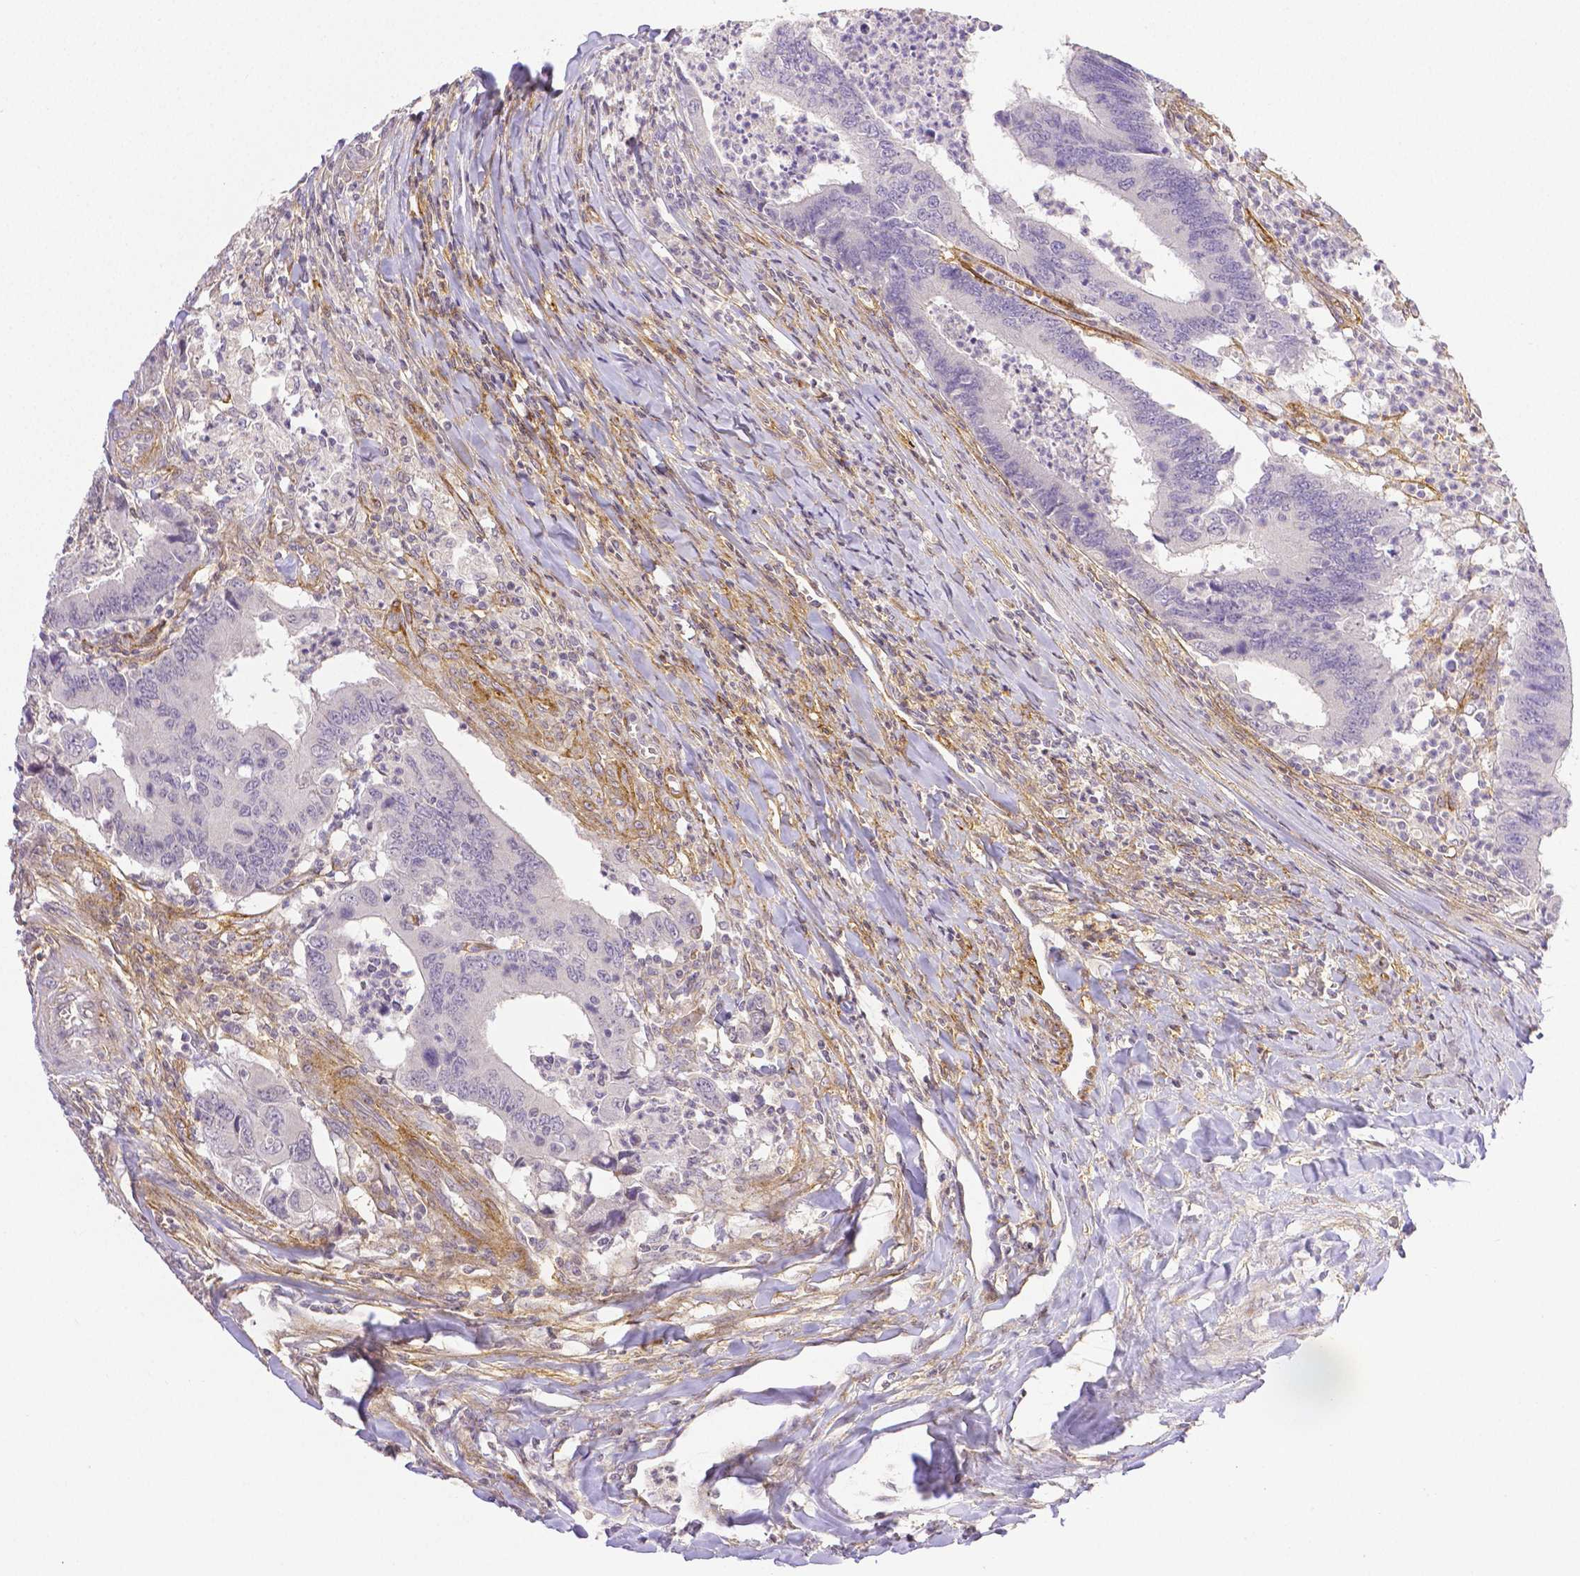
{"staining": {"intensity": "negative", "quantity": "none", "location": "none"}, "tissue": "colorectal cancer", "cell_type": "Tumor cells", "image_type": "cancer", "snomed": [{"axis": "morphology", "description": "Adenocarcinoma, NOS"}, {"axis": "topography", "description": "Colon"}], "caption": "Protein analysis of colorectal cancer (adenocarcinoma) exhibits no significant staining in tumor cells. (Brightfield microscopy of DAB immunohistochemistry (IHC) at high magnification).", "gene": "THY1", "patient": {"sex": "female", "age": 67}}